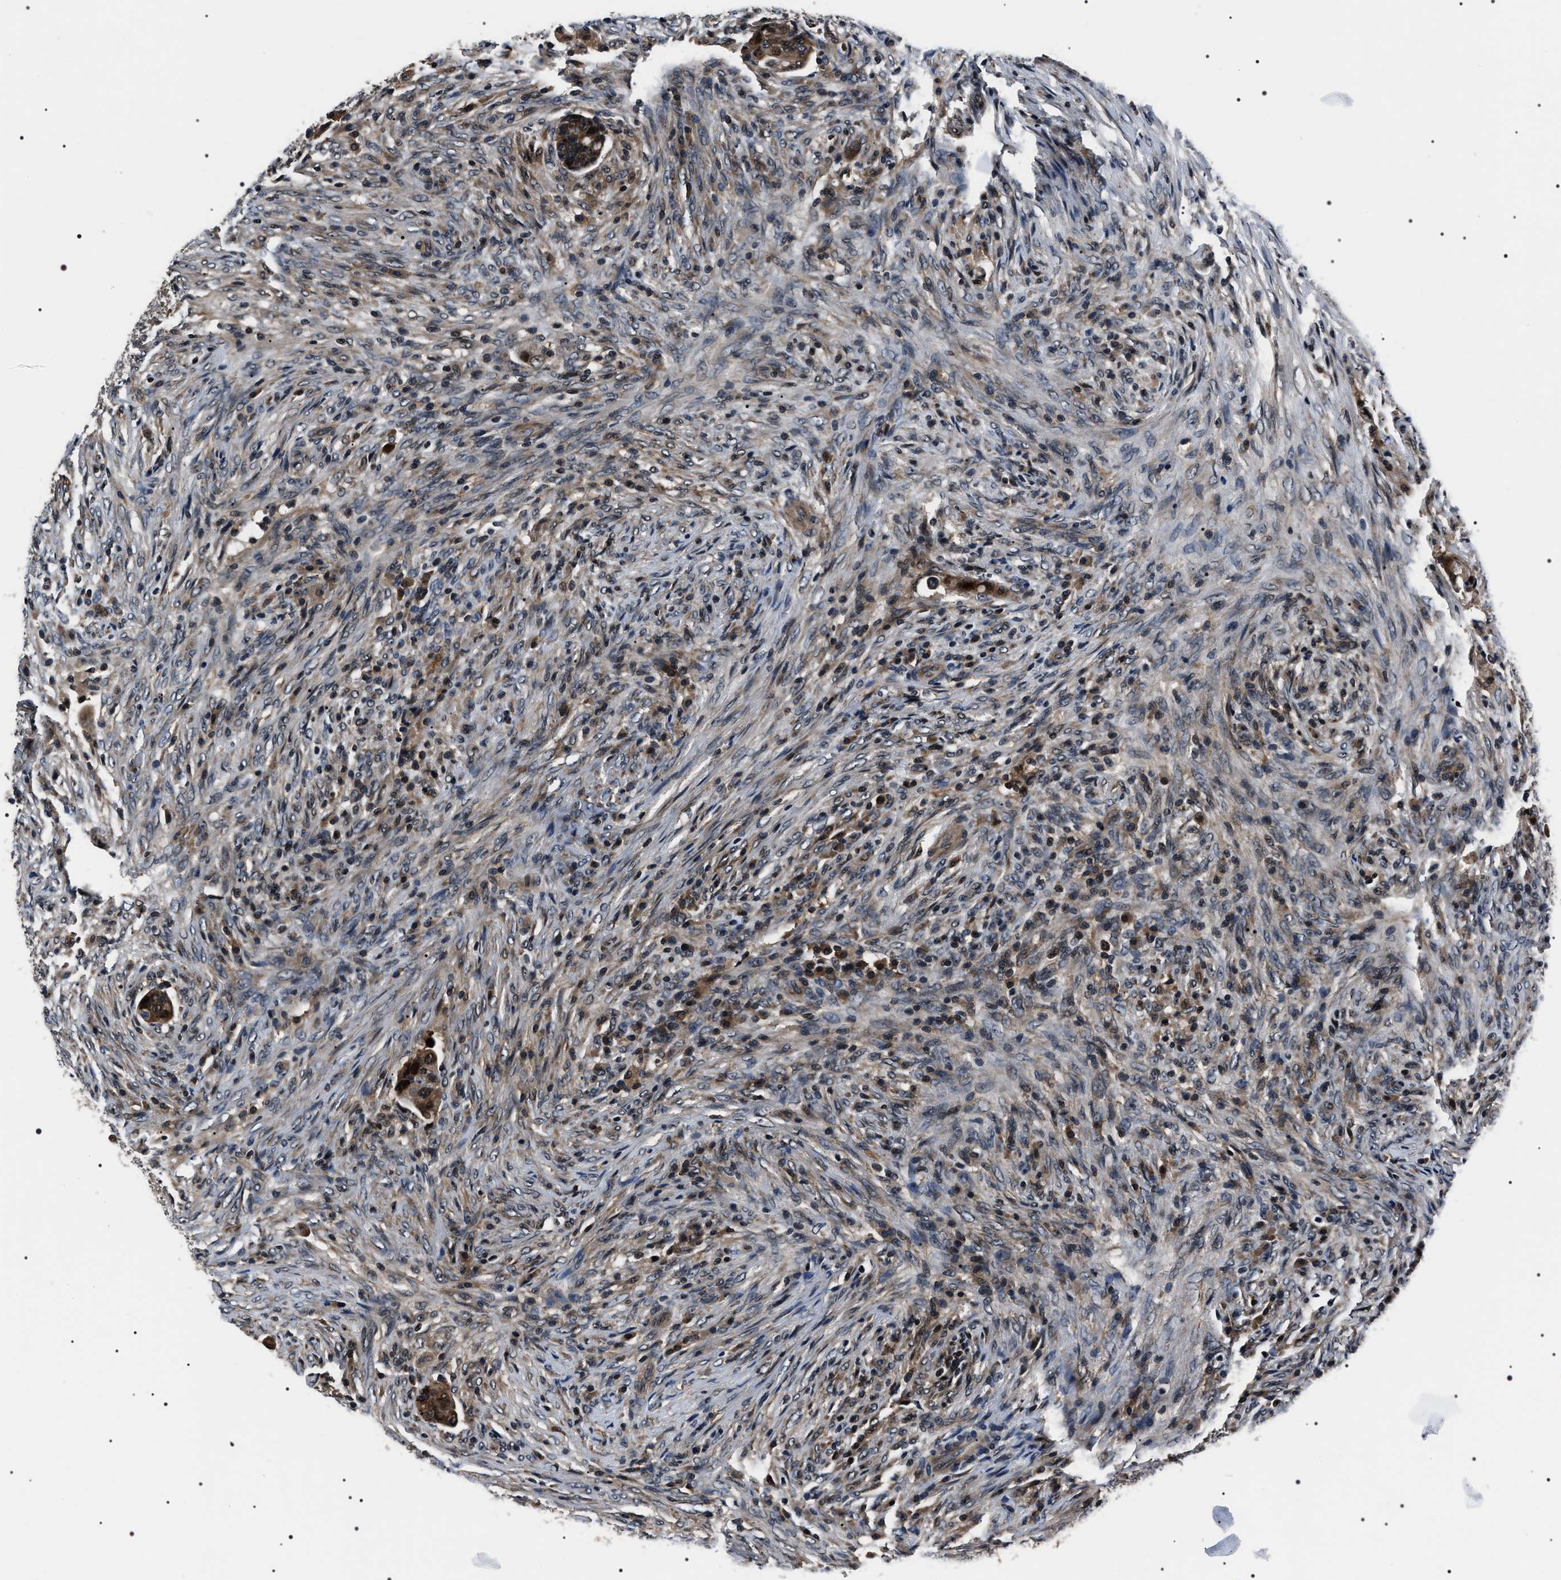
{"staining": {"intensity": "moderate", "quantity": ">75%", "location": "cytoplasmic/membranous,nuclear"}, "tissue": "colorectal cancer", "cell_type": "Tumor cells", "image_type": "cancer", "snomed": [{"axis": "morphology", "description": "Adenocarcinoma, NOS"}, {"axis": "topography", "description": "Rectum"}], "caption": "The histopathology image shows staining of colorectal cancer (adenocarcinoma), revealing moderate cytoplasmic/membranous and nuclear protein expression (brown color) within tumor cells.", "gene": "SIPA1", "patient": {"sex": "female", "age": 71}}